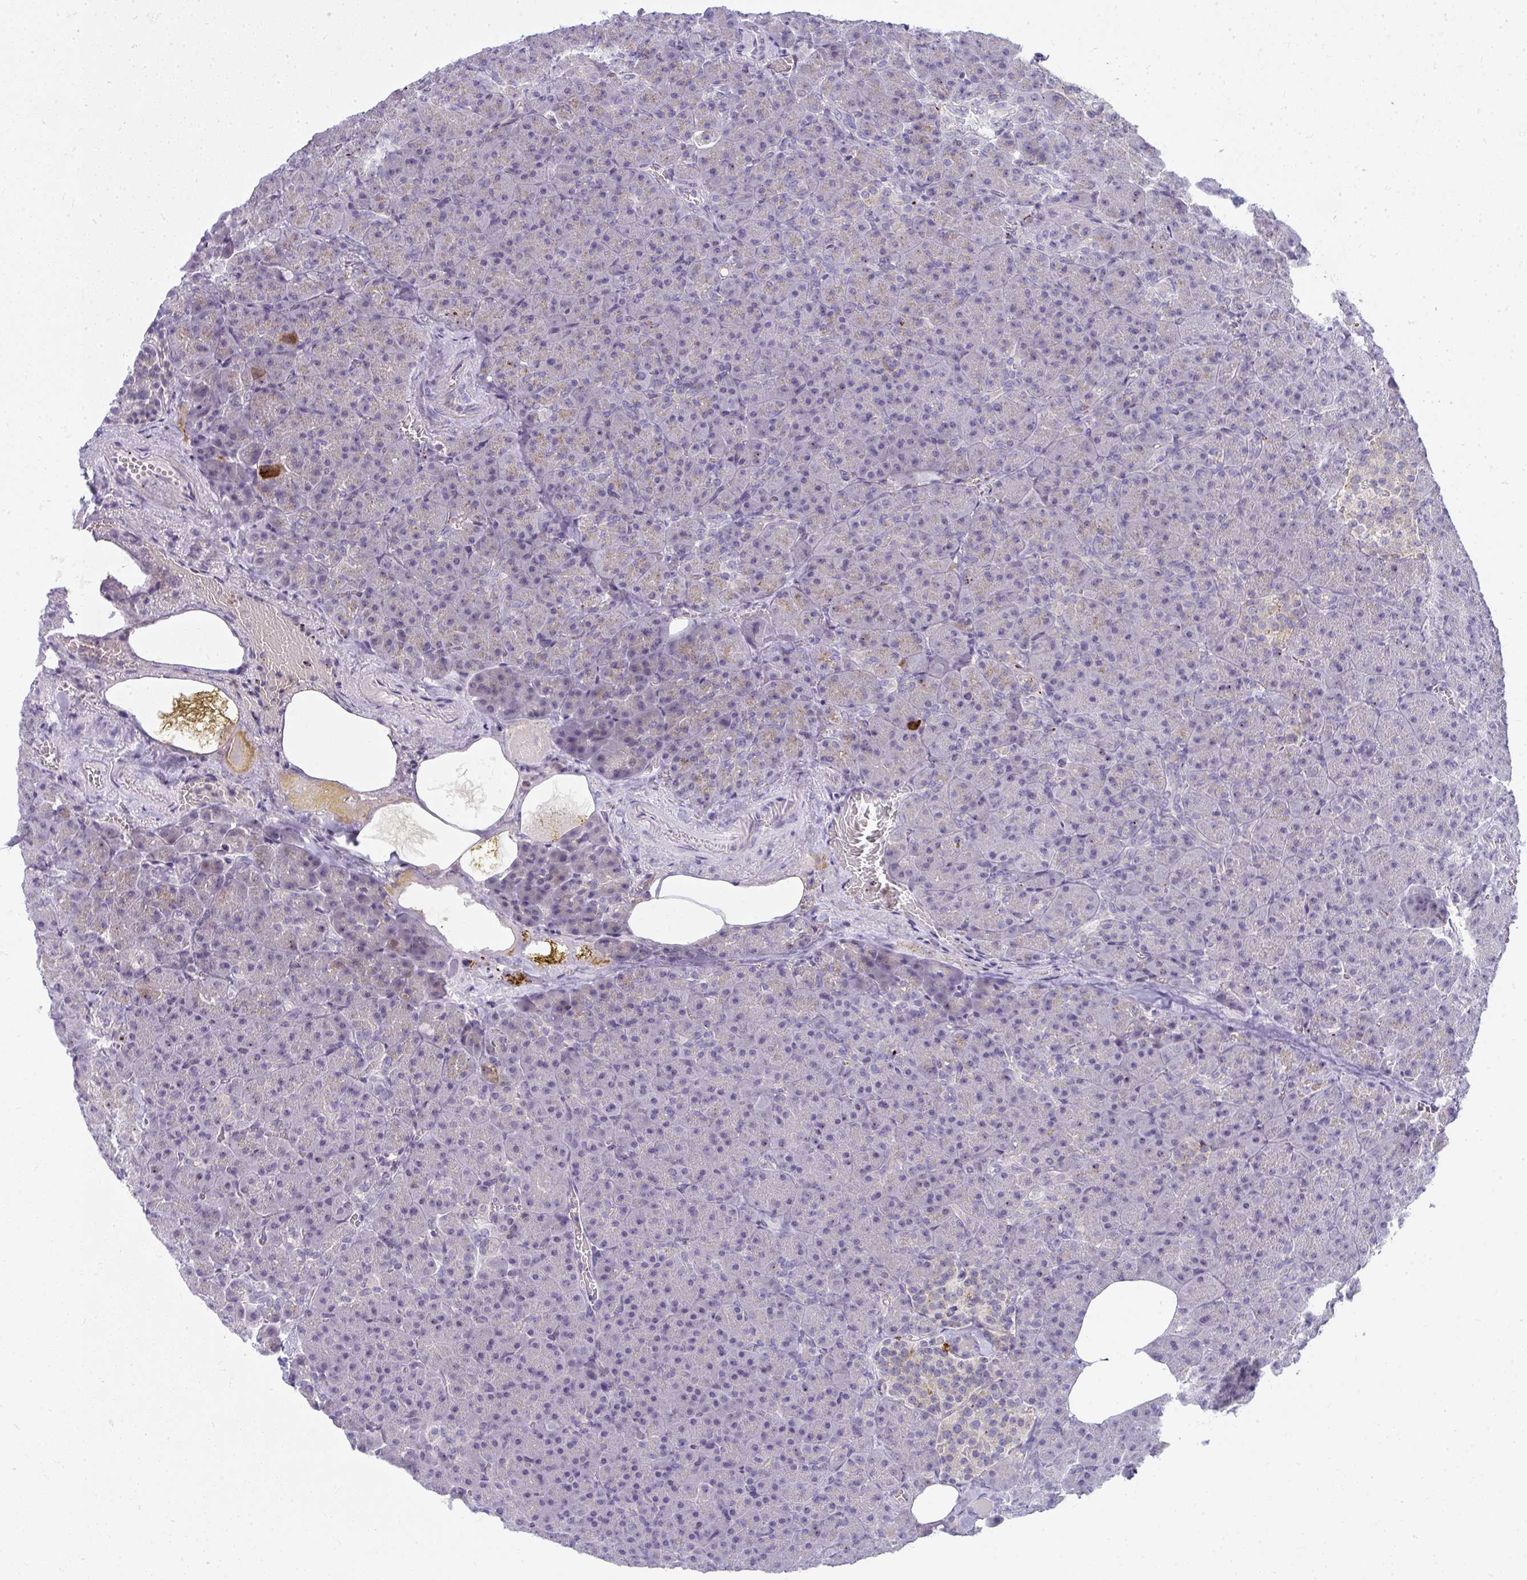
{"staining": {"intensity": "strong", "quantity": "<25%", "location": "cytoplasmic/membranous"}, "tissue": "pancreas", "cell_type": "Exocrine glandular cells", "image_type": "normal", "snomed": [{"axis": "morphology", "description": "Normal tissue, NOS"}, {"axis": "topography", "description": "Pancreas"}], "caption": "Strong cytoplasmic/membranous positivity is seen in about <25% of exocrine glandular cells in normal pancreas. (DAB IHC with brightfield microscopy, high magnification).", "gene": "VPS4B", "patient": {"sex": "female", "age": 74}}